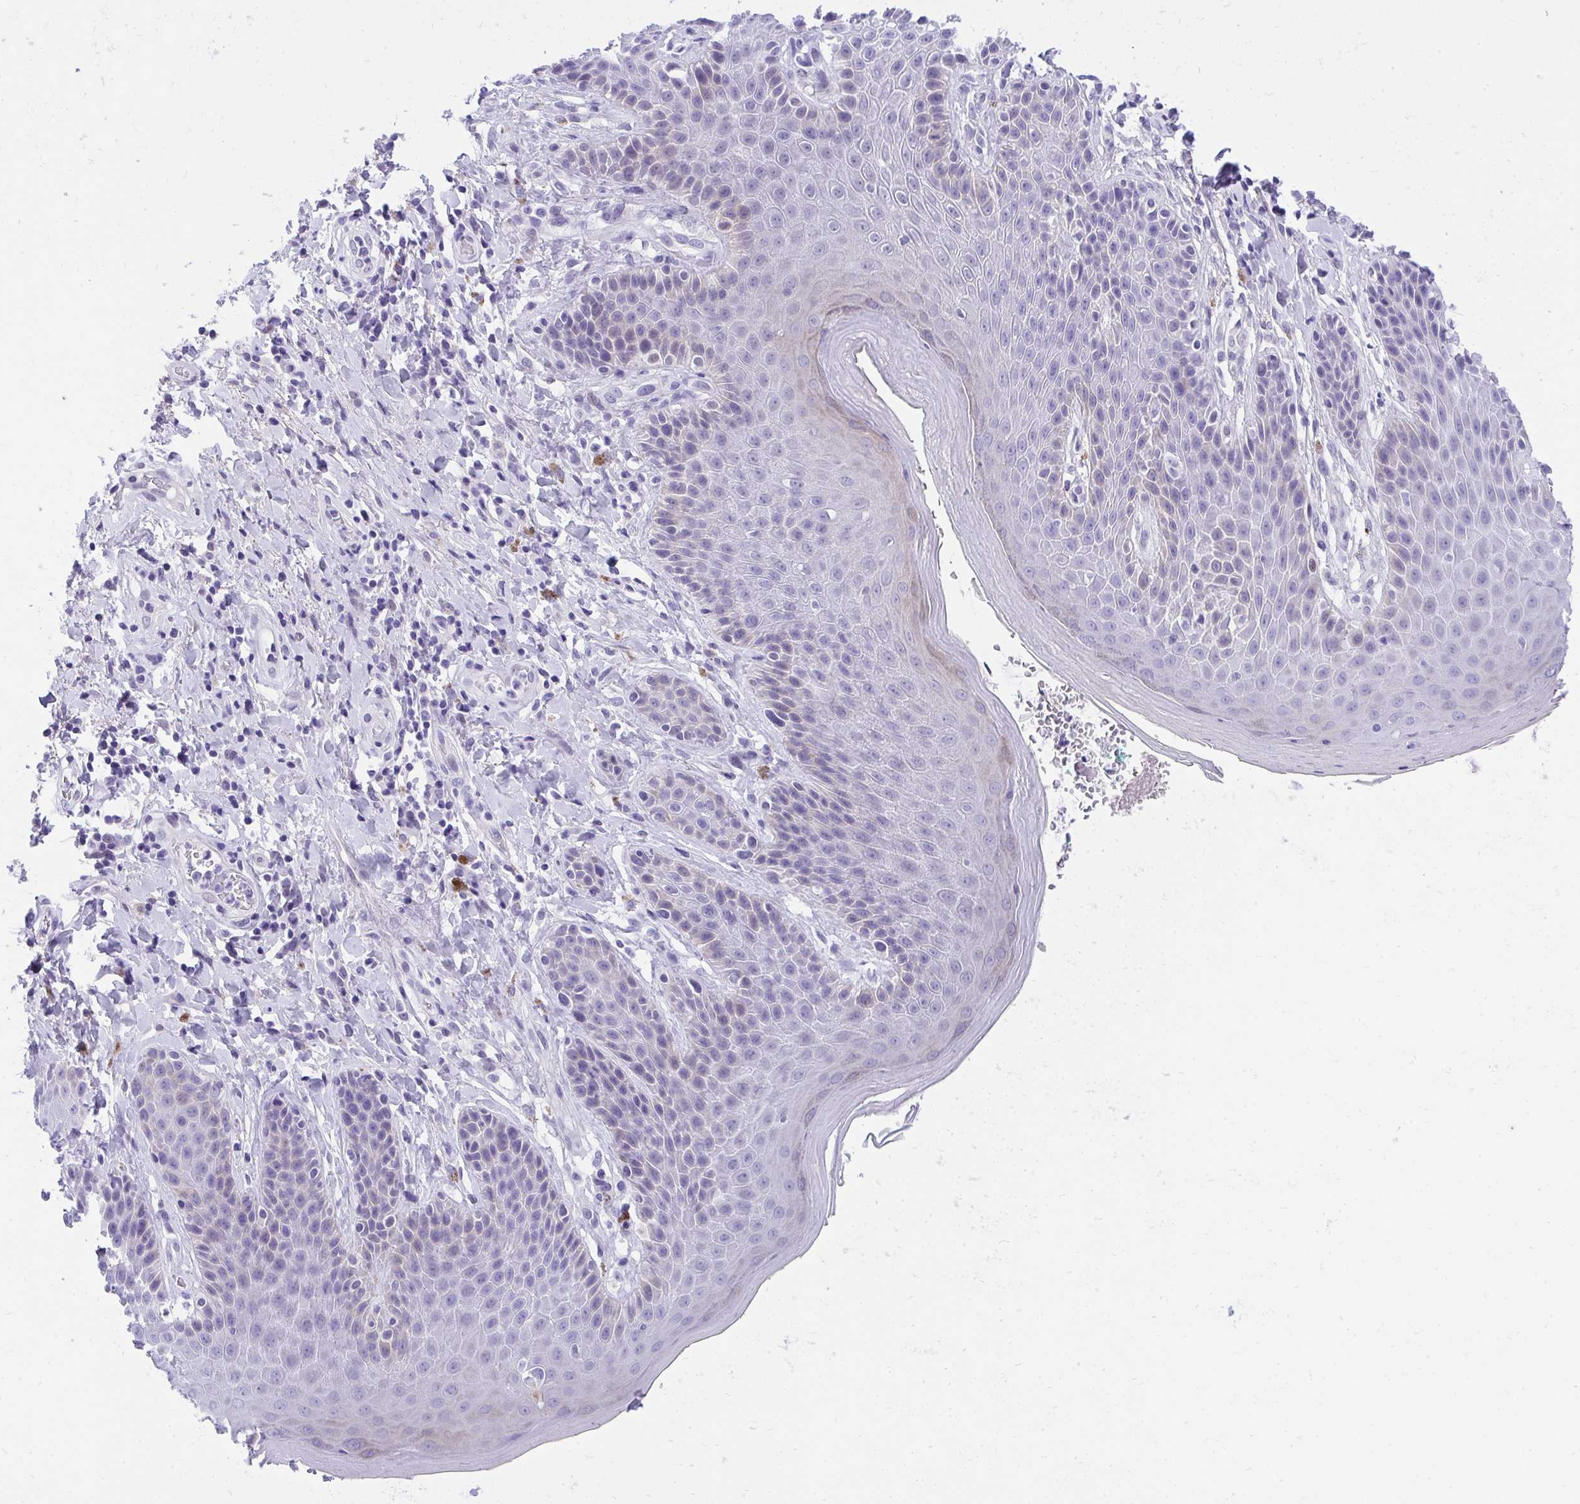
{"staining": {"intensity": "weak", "quantity": "<25%", "location": "cytoplasmic/membranous"}, "tissue": "skin", "cell_type": "Epidermal cells", "image_type": "normal", "snomed": [{"axis": "morphology", "description": "Normal tissue, NOS"}, {"axis": "topography", "description": "Anal"}, {"axis": "topography", "description": "Peripheral nerve tissue"}], "caption": "A histopathology image of skin stained for a protein displays no brown staining in epidermal cells.", "gene": "KLK1", "patient": {"sex": "male", "age": 51}}